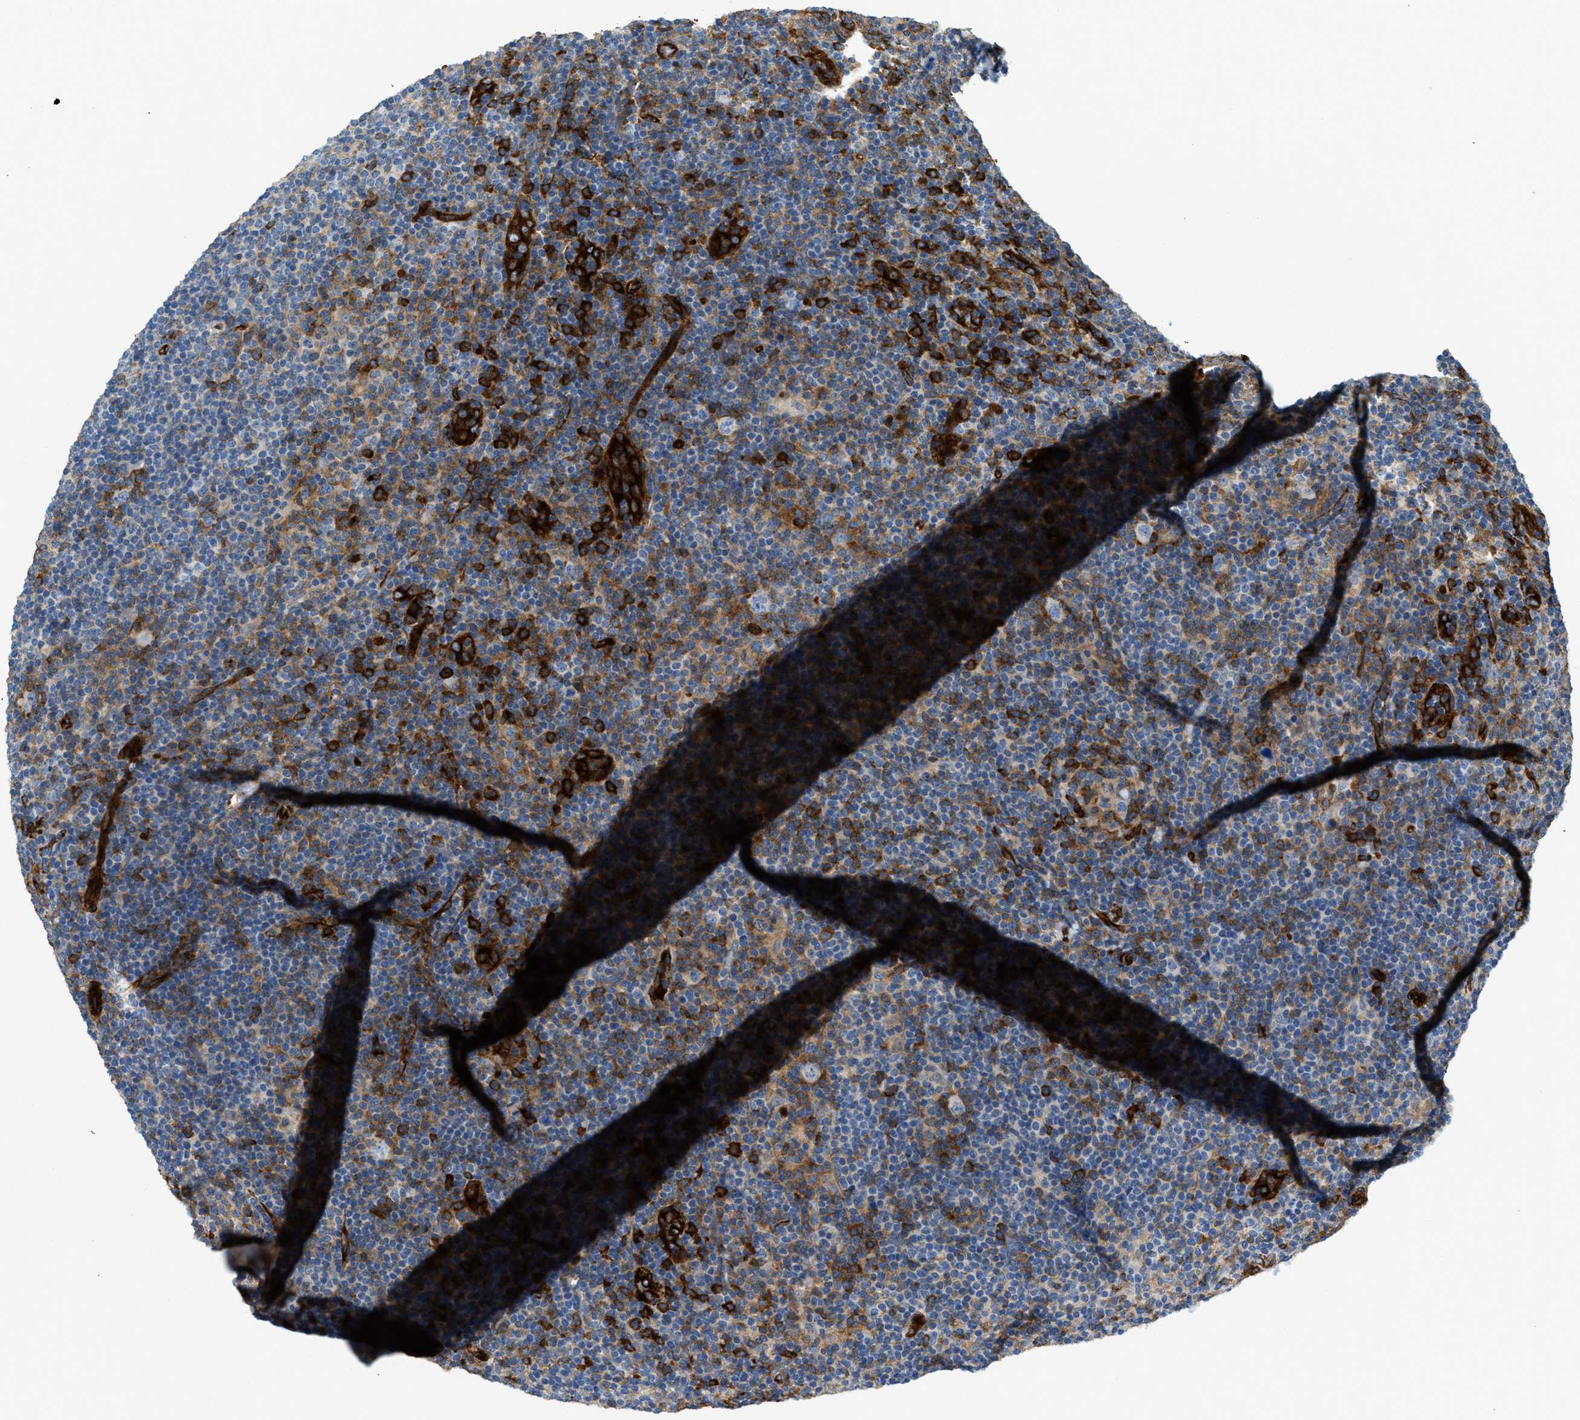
{"staining": {"intensity": "negative", "quantity": "none", "location": "none"}, "tissue": "lymphoma", "cell_type": "Tumor cells", "image_type": "cancer", "snomed": [{"axis": "morphology", "description": "Hodgkin's disease, NOS"}, {"axis": "topography", "description": "Lymph node"}], "caption": "Lymphoma was stained to show a protein in brown. There is no significant staining in tumor cells.", "gene": "HIP1", "patient": {"sex": "female", "age": 57}}